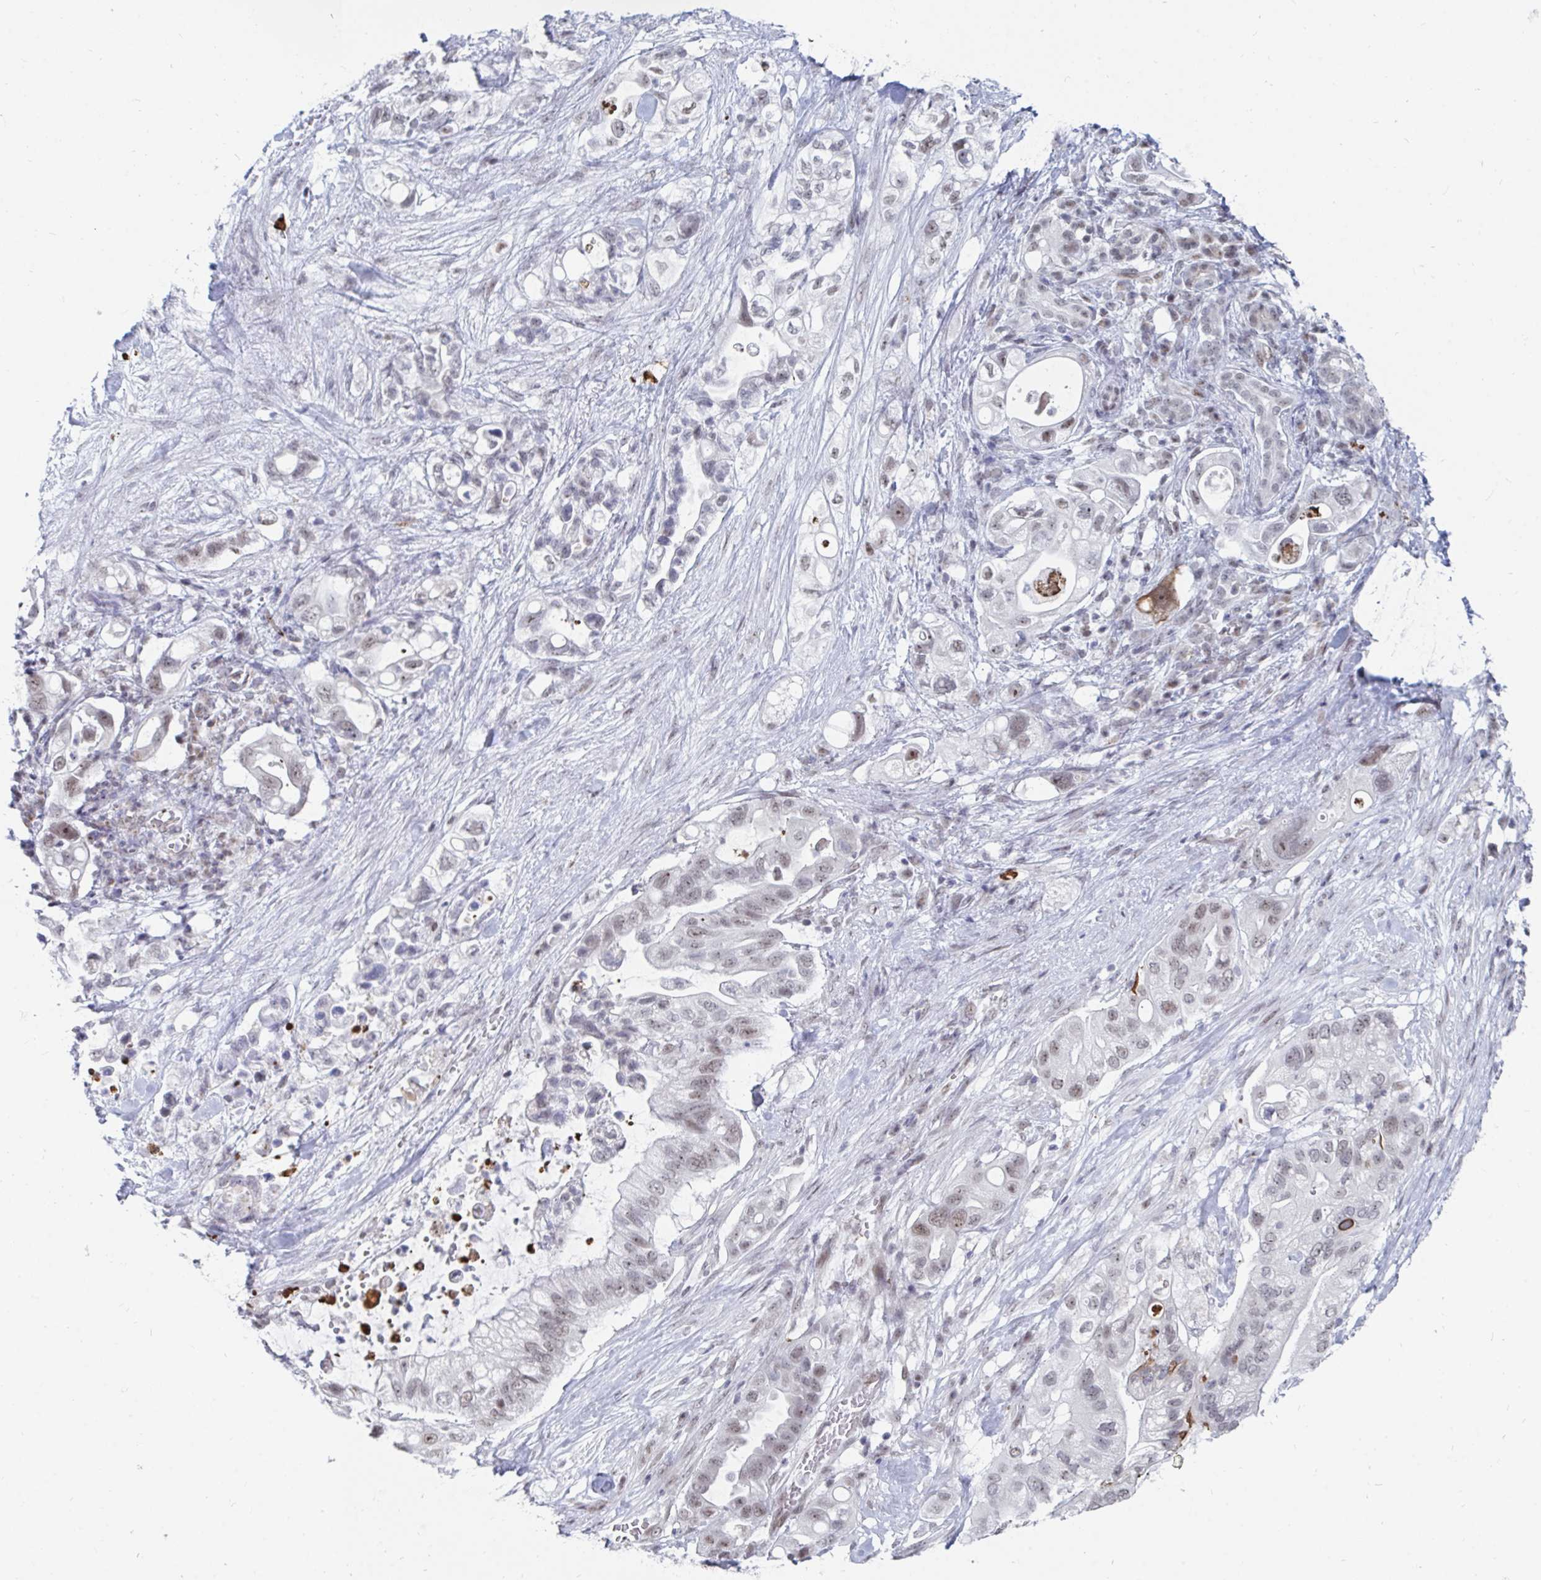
{"staining": {"intensity": "weak", "quantity": "25%-75%", "location": "nuclear"}, "tissue": "pancreatic cancer", "cell_type": "Tumor cells", "image_type": "cancer", "snomed": [{"axis": "morphology", "description": "Adenocarcinoma, NOS"}, {"axis": "topography", "description": "Pancreas"}], "caption": "A histopathology image of pancreatic adenocarcinoma stained for a protein reveals weak nuclear brown staining in tumor cells. (DAB (3,3'-diaminobenzidine) = brown stain, brightfield microscopy at high magnification).", "gene": "TRIP12", "patient": {"sex": "female", "age": 72}}